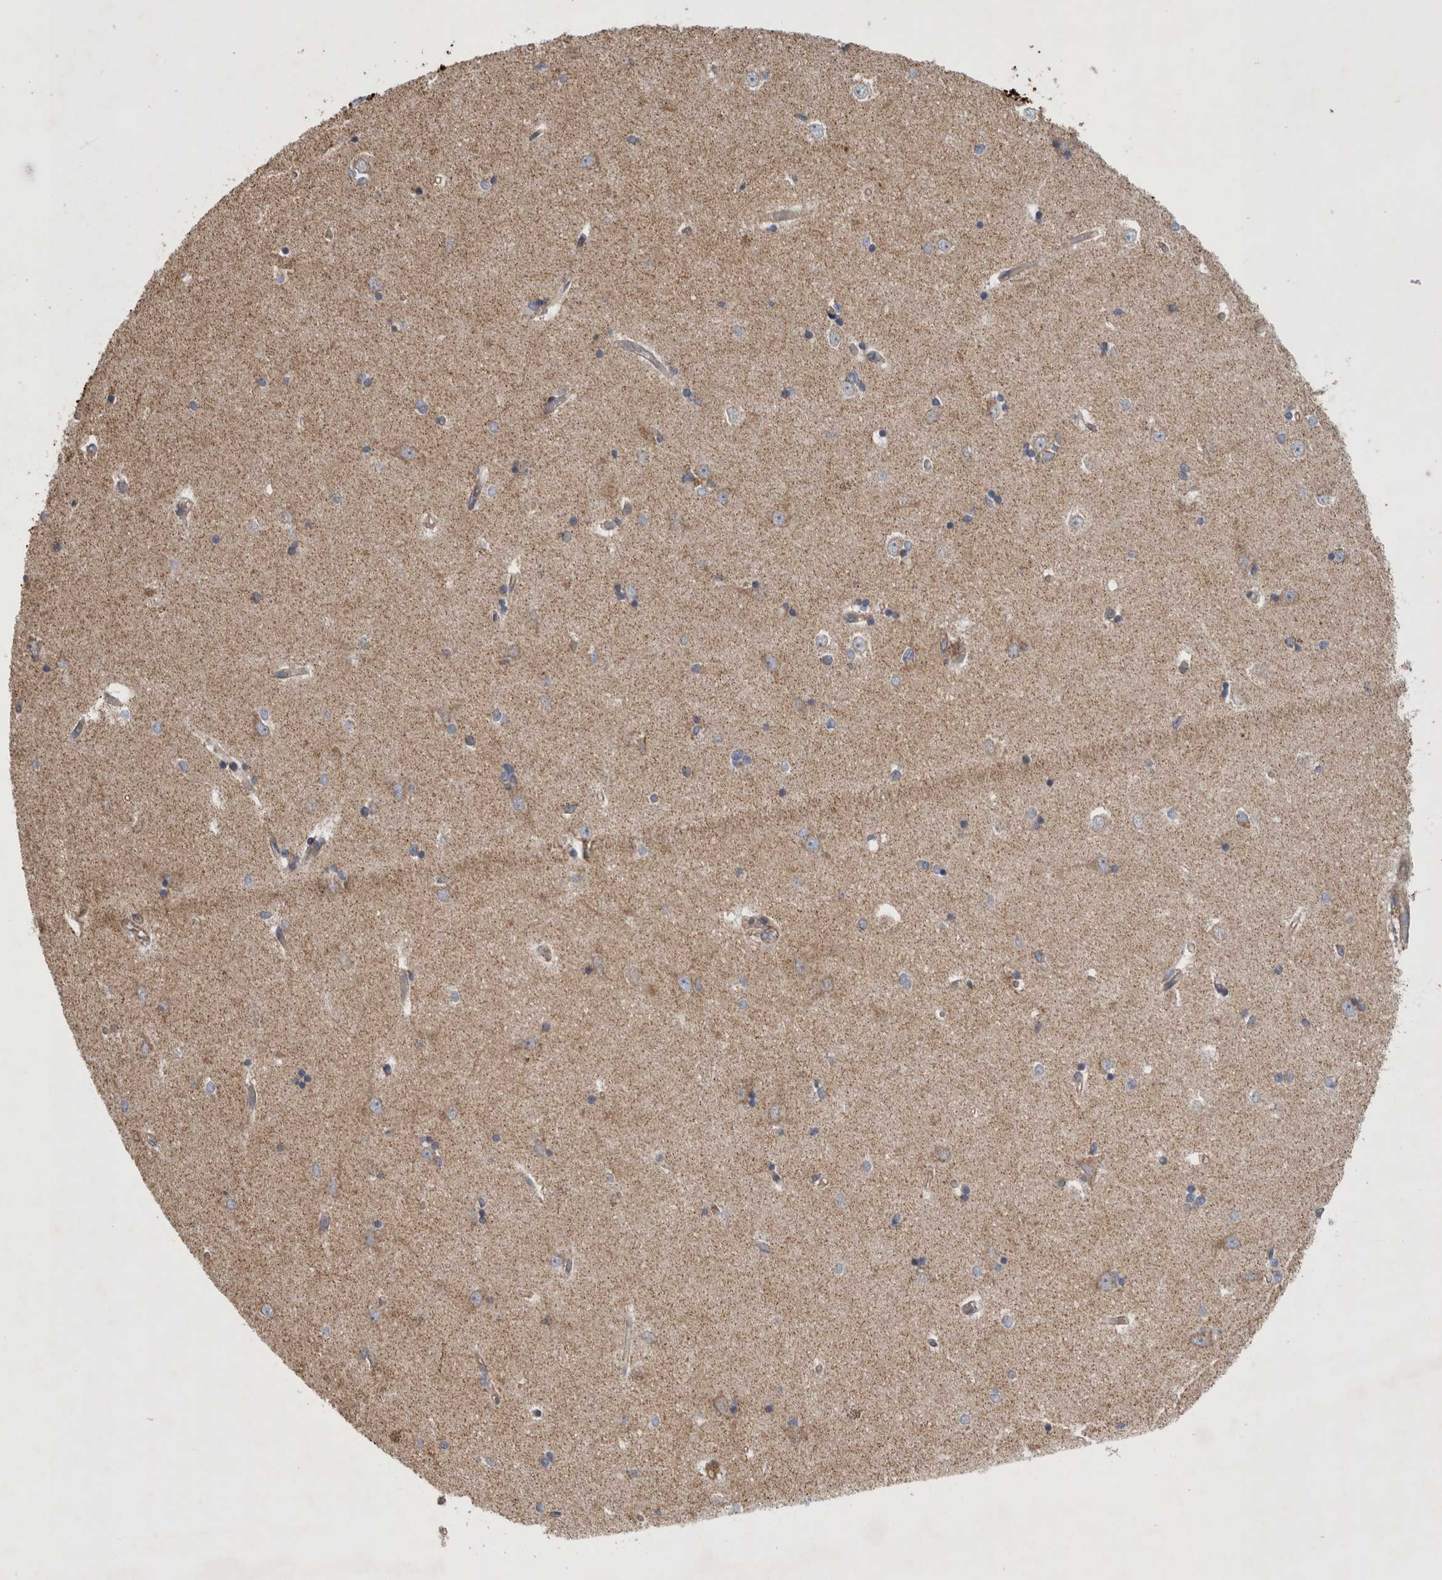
{"staining": {"intensity": "weak", "quantity": "<25%", "location": "cytoplasmic/membranous"}, "tissue": "hippocampus", "cell_type": "Glial cells", "image_type": "normal", "snomed": [{"axis": "morphology", "description": "Normal tissue, NOS"}, {"axis": "topography", "description": "Hippocampus"}], "caption": "Immunohistochemistry (IHC) of normal human hippocampus displays no staining in glial cells.", "gene": "SFXN2", "patient": {"sex": "male", "age": 45}}